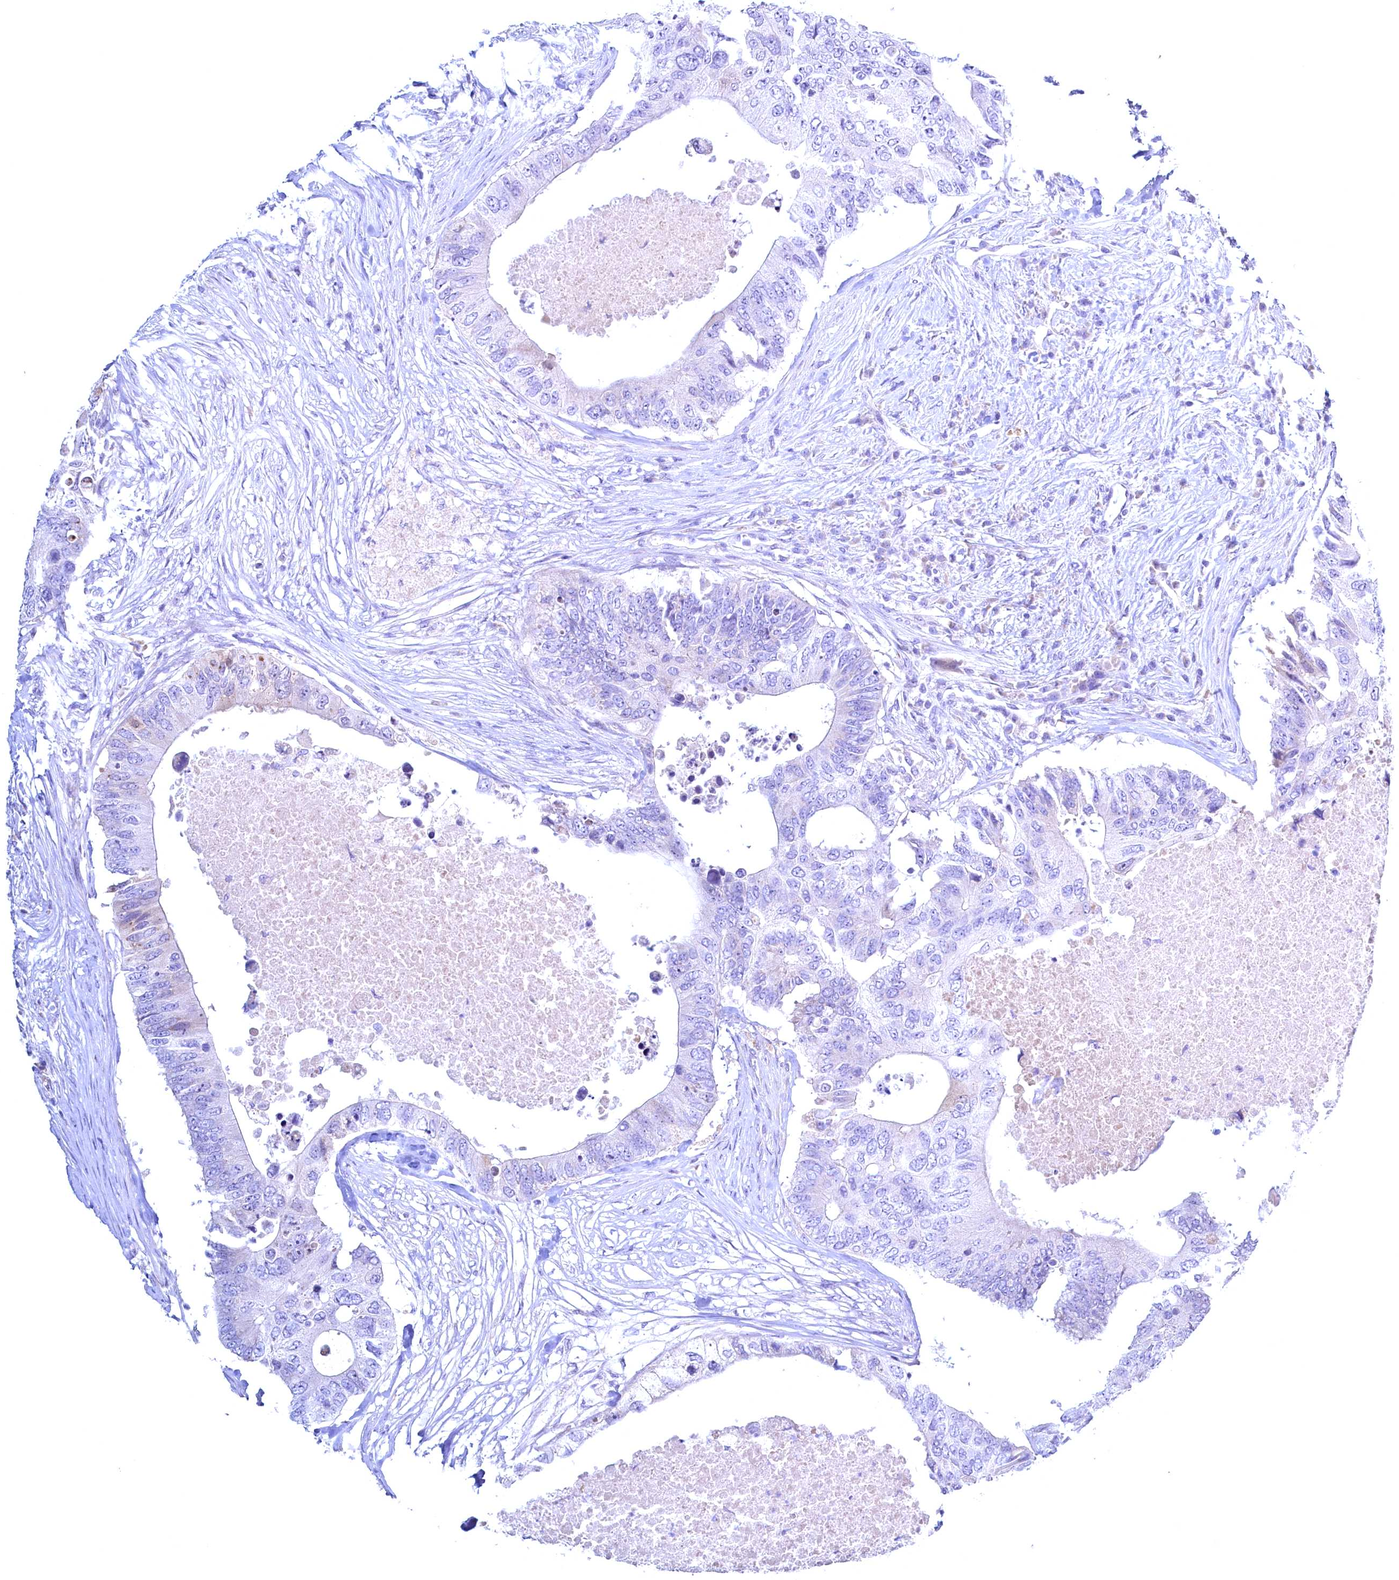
{"staining": {"intensity": "negative", "quantity": "none", "location": "none"}, "tissue": "colorectal cancer", "cell_type": "Tumor cells", "image_type": "cancer", "snomed": [{"axis": "morphology", "description": "Adenocarcinoma, NOS"}, {"axis": "topography", "description": "Colon"}], "caption": "DAB (3,3'-diaminobenzidine) immunohistochemical staining of human colorectal cancer (adenocarcinoma) shows no significant expression in tumor cells.", "gene": "MAP1LC3A", "patient": {"sex": "male", "age": 71}}